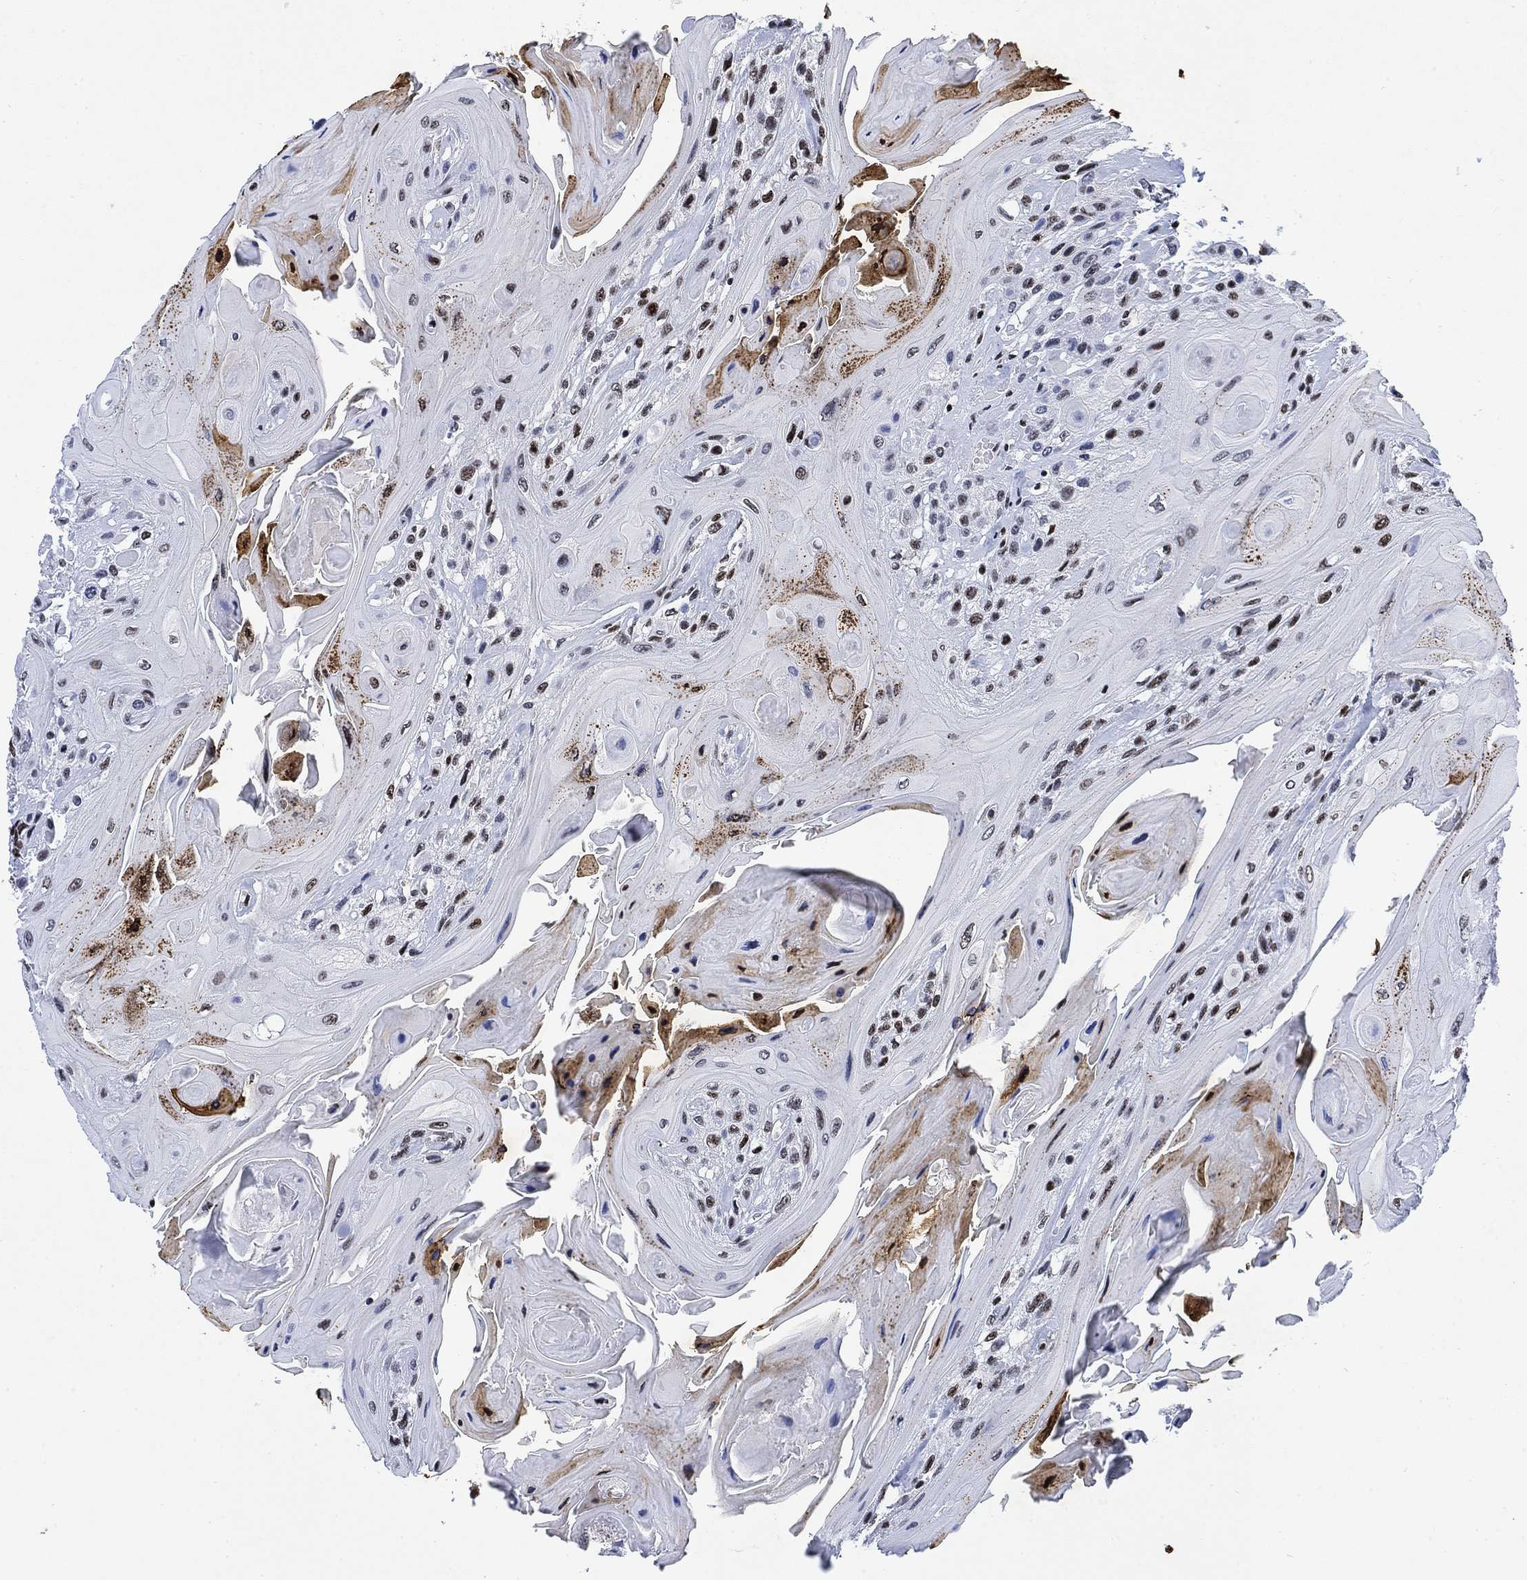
{"staining": {"intensity": "moderate", "quantity": "<25%", "location": "nuclear"}, "tissue": "head and neck cancer", "cell_type": "Tumor cells", "image_type": "cancer", "snomed": [{"axis": "morphology", "description": "Squamous cell carcinoma, NOS"}, {"axis": "topography", "description": "Head-Neck"}], "caption": "Immunohistochemistry staining of head and neck squamous cell carcinoma, which displays low levels of moderate nuclear positivity in approximately <25% of tumor cells indicating moderate nuclear protein staining. The staining was performed using DAB (brown) for protein detection and nuclei were counterstained in hematoxylin (blue).", "gene": "H1-10", "patient": {"sex": "female", "age": 59}}